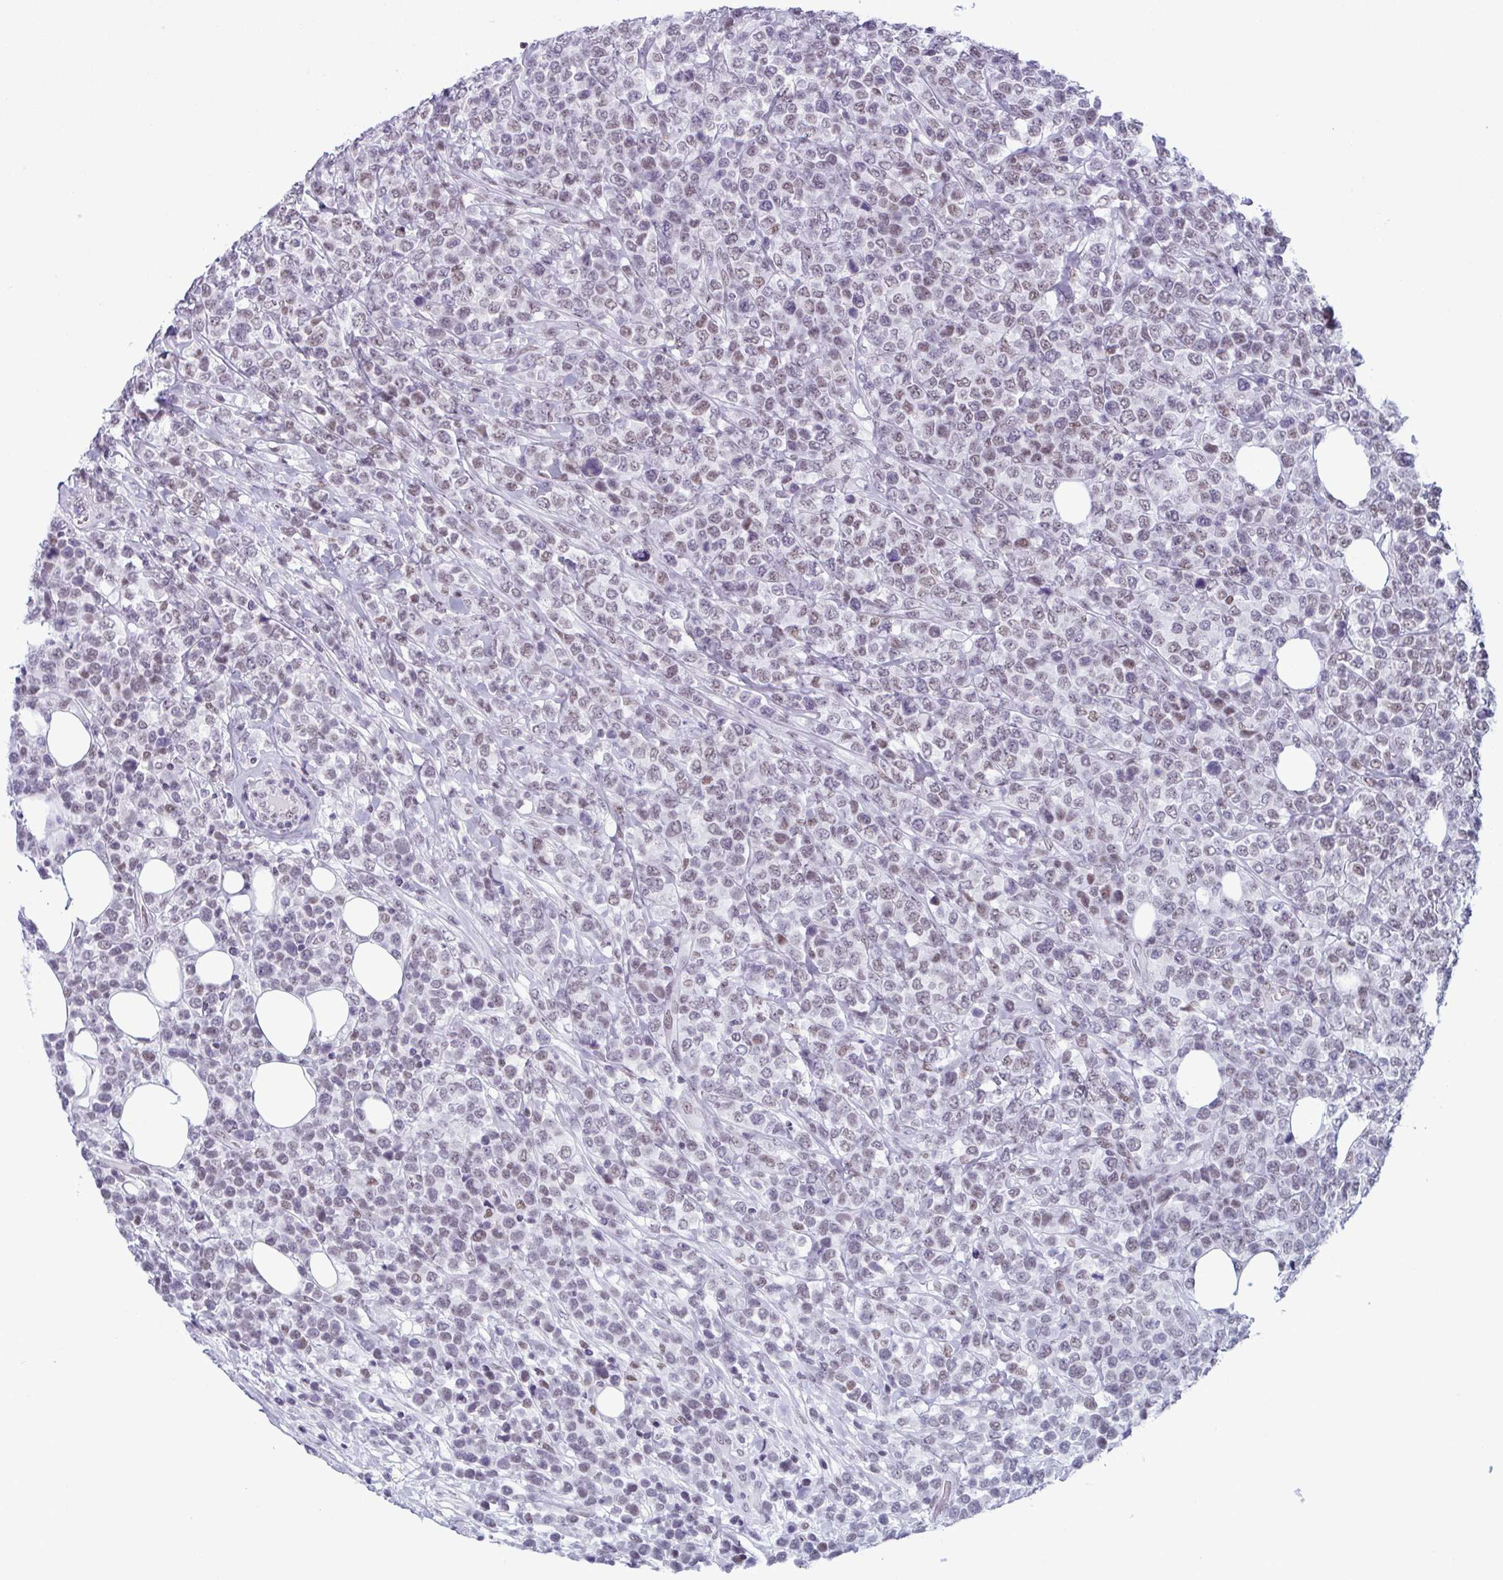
{"staining": {"intensity": "weak", "quantity": "25%-75%", "location": "nuclear"}, "tissue": "lymphoma", "cell_type": "Tumor cells", "image_type": "cancer", "snomed": [{"axis": "morphology", "description": "Malignant lymphoma, non-Hodgkin's type, High grade"}, {"axis": "topography", "description": "Soft tissue"}], "caption": "DAB immunohistochemical staining of lymphoma shows weak nuclear protein staining in approximately 25%-75% of tumor cells.", "gene": "RBM7", "patient": {"sex": "female", "age": 56}}